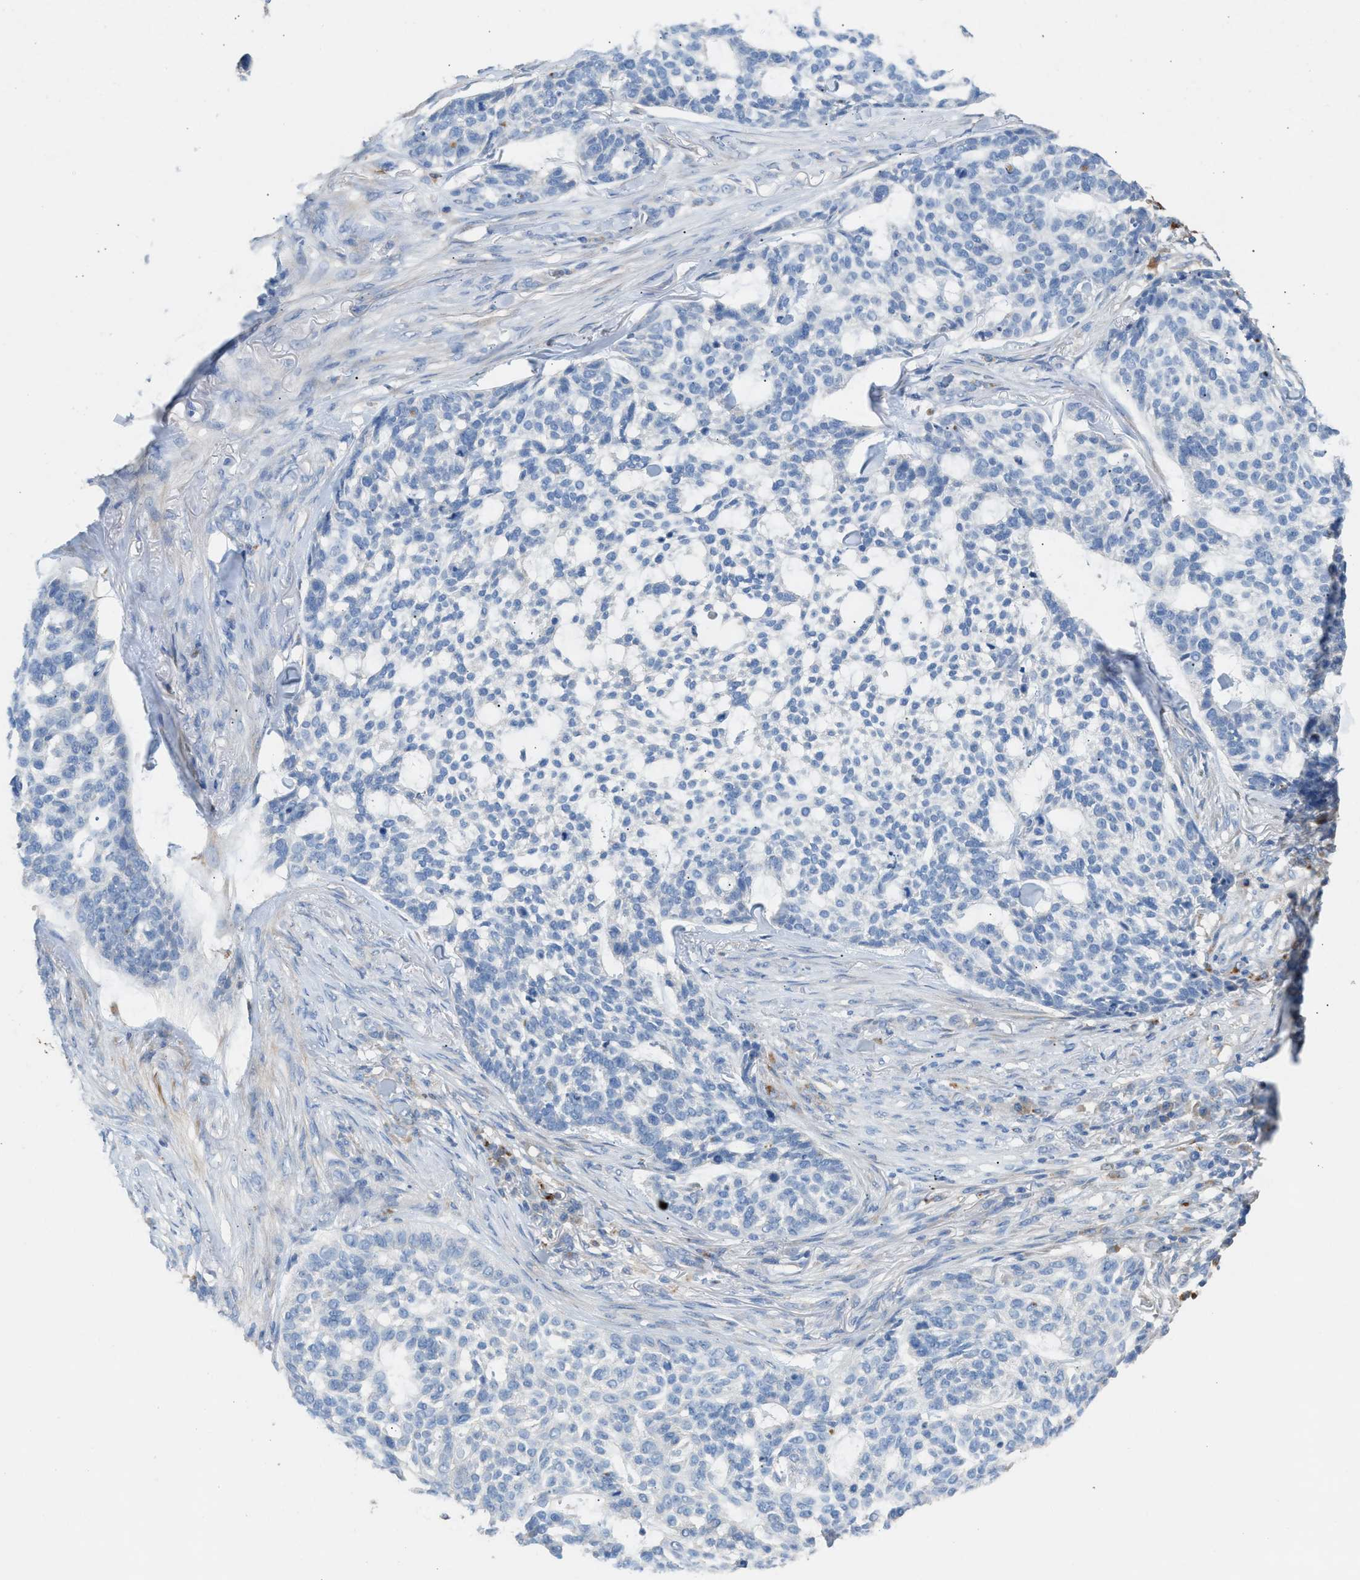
{"staining": {"intensity": "negative", "quantity": "none", "location": "none"}, "tissue": "skin cancer", "cell_type": "Tumor cells", "image_type": "cancer", "snomed": [{"axis": "morphology", "description": "Basal cell carcinoma"}, {"axis": "topography", "description": "Skin"}], "caption": "Human skin cancer stained for a protein using immunohistochemistry (IHC) shows no staining in tumor cells.", "gene": "AOAH", "patient": {"sex": "female", "age": 64}}